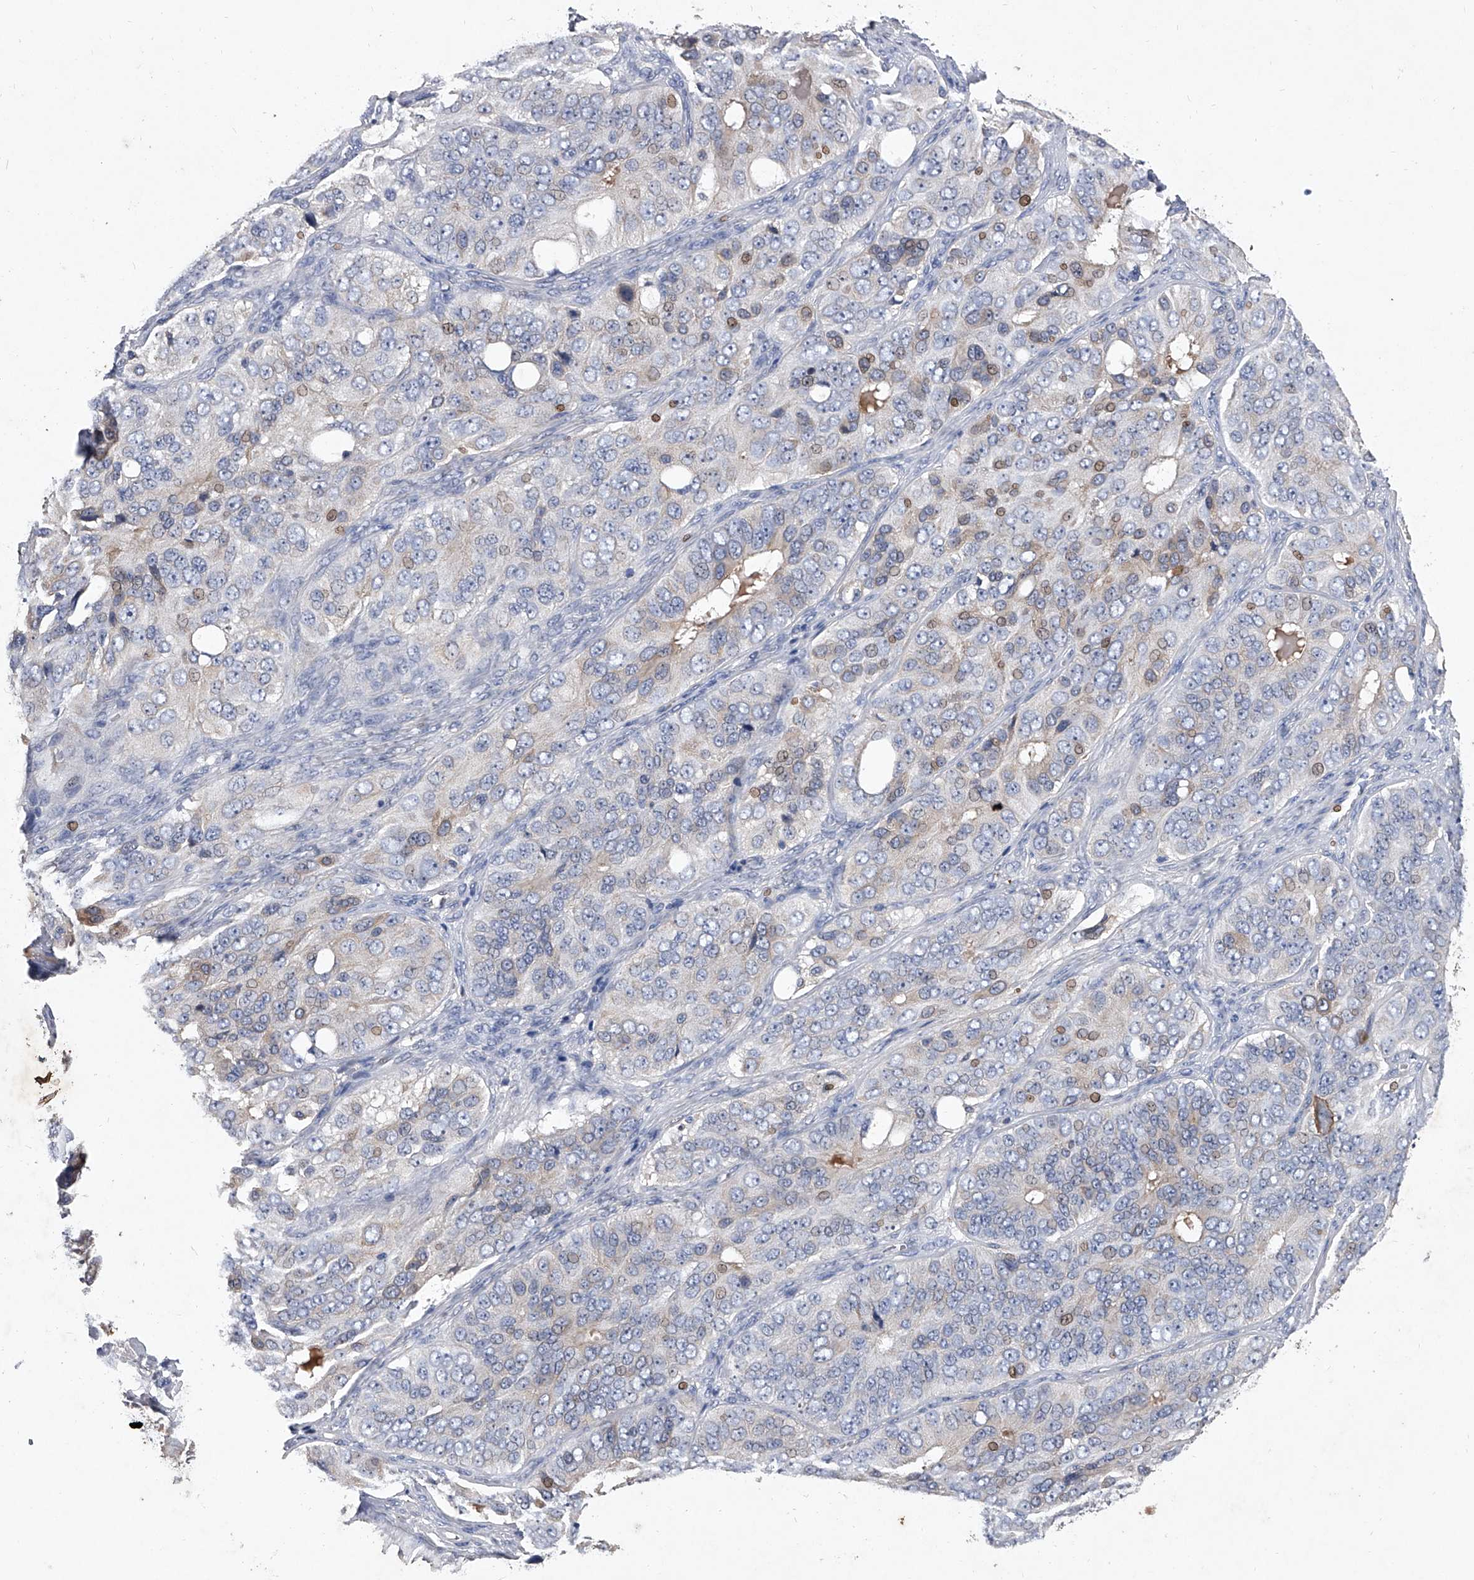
{"staining": {"intensity": "weak", "quantity": "<25%", "location": "cytoplasmic/membranous,nuclear"}, "tissue": "ovarian cancer", "cell_type": "Tumor cells", "image_type": "cancer", "snomed": [{"axis": "morphology", "description": "Carcinoma, endometroid"}, {"axis": "topography", "description": "Ovary"}], "caption": "Image shows no significant protein staining in tumor cells of ovarian endometroid carcinoma.", "gene": "C5", "patient": {"sex": "female", "age": 51}}